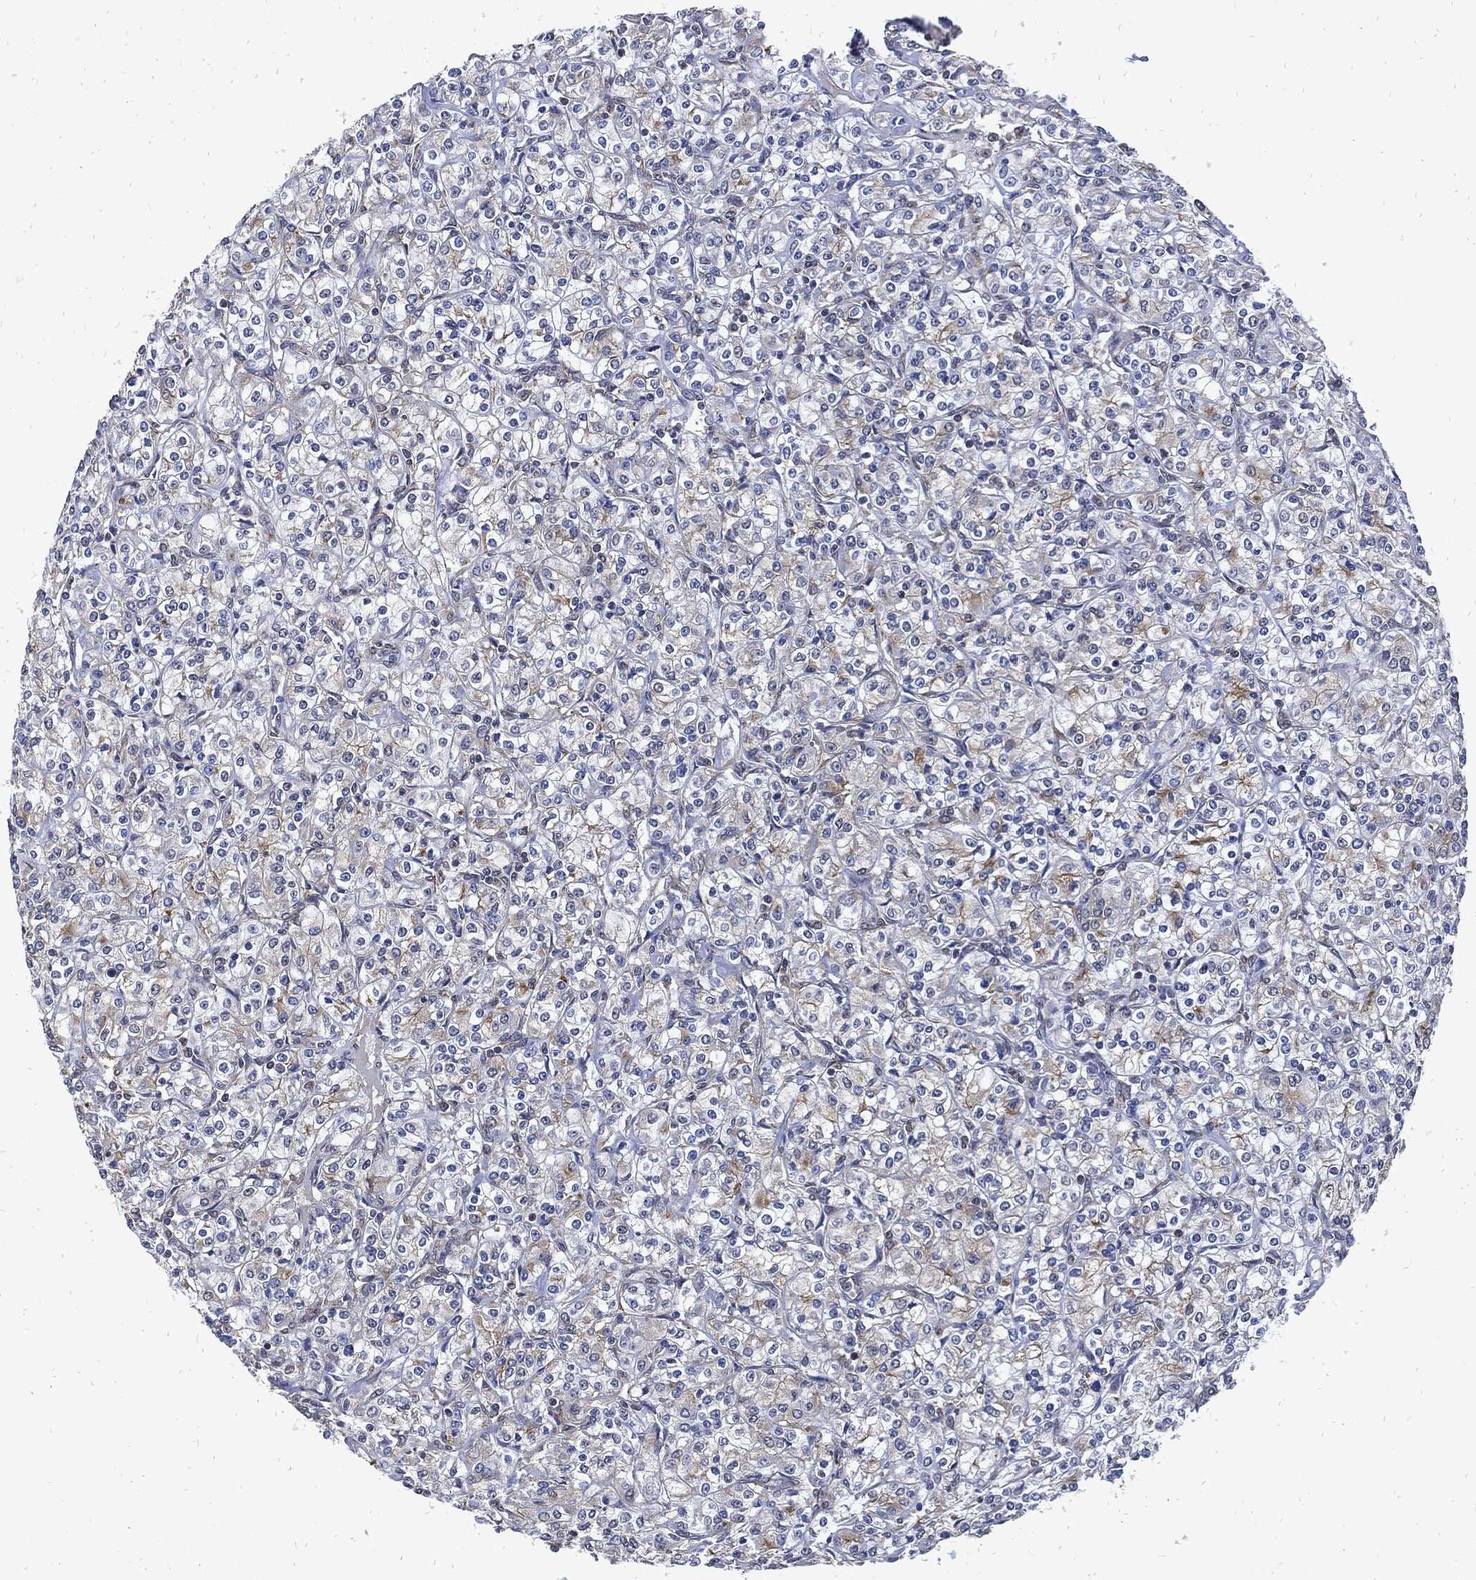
{"staining": {"intensity": "moderate", "quantity": "<25%", "location": "cytoplasmic/membranous"}, "tissue": "renal cancer", "cell_type": "Tumor cells", "image_type": "cancer", "snomed": [{"axis": "morphology", "description": "Adenocarcinoma, NOS"}, {"axis": "topography", "description": "Kidney"}], "caption": "Renal cancer was stained to show a protein in brown. There is low levels of moderate cytoplasmic/membranous positivity in about <25% of tumor cells.", "gene": "DCTN1", "patient": {"sex": "male", "age": 77}}